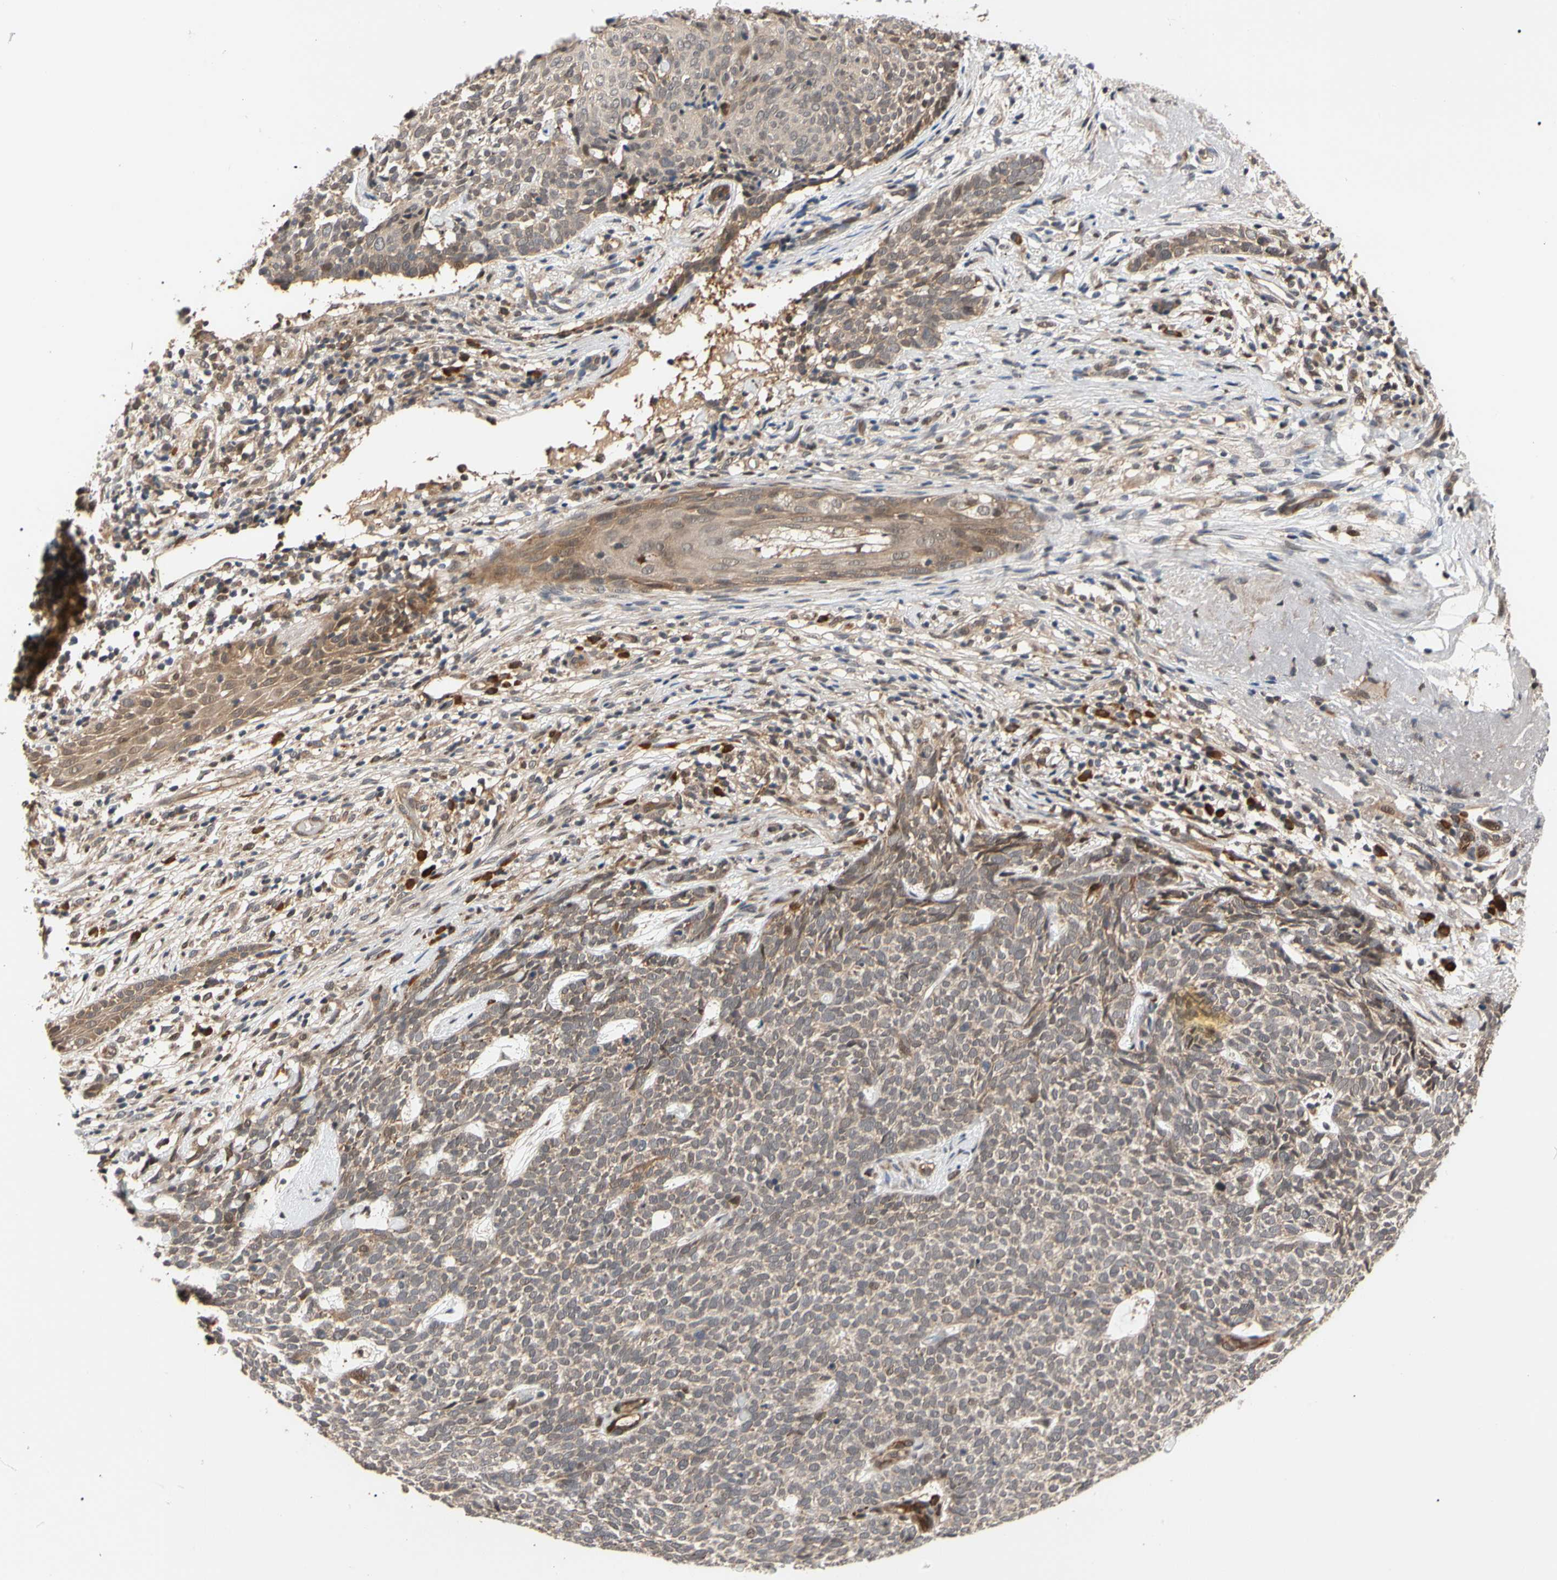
{"staining": {"intensity": "weak", "quantity": "25%-75%", "location": "cytoplasmic/membranous"}, "tissue": "skin cancer", "cell_type": "Tumor cells", "image_type": "cancer", "snomed": [{"axis": "morphology", "description": "Basal cell carcinoma"}, {"axis": "topography", "description": "Skin"}], "caption": "Skin cancer stained for a protein exhibits weak cytoplasmic/membranous positivity in tumor cells.", "gene": "CYTIP", "patient": {"sex": "female", "age": 84}}